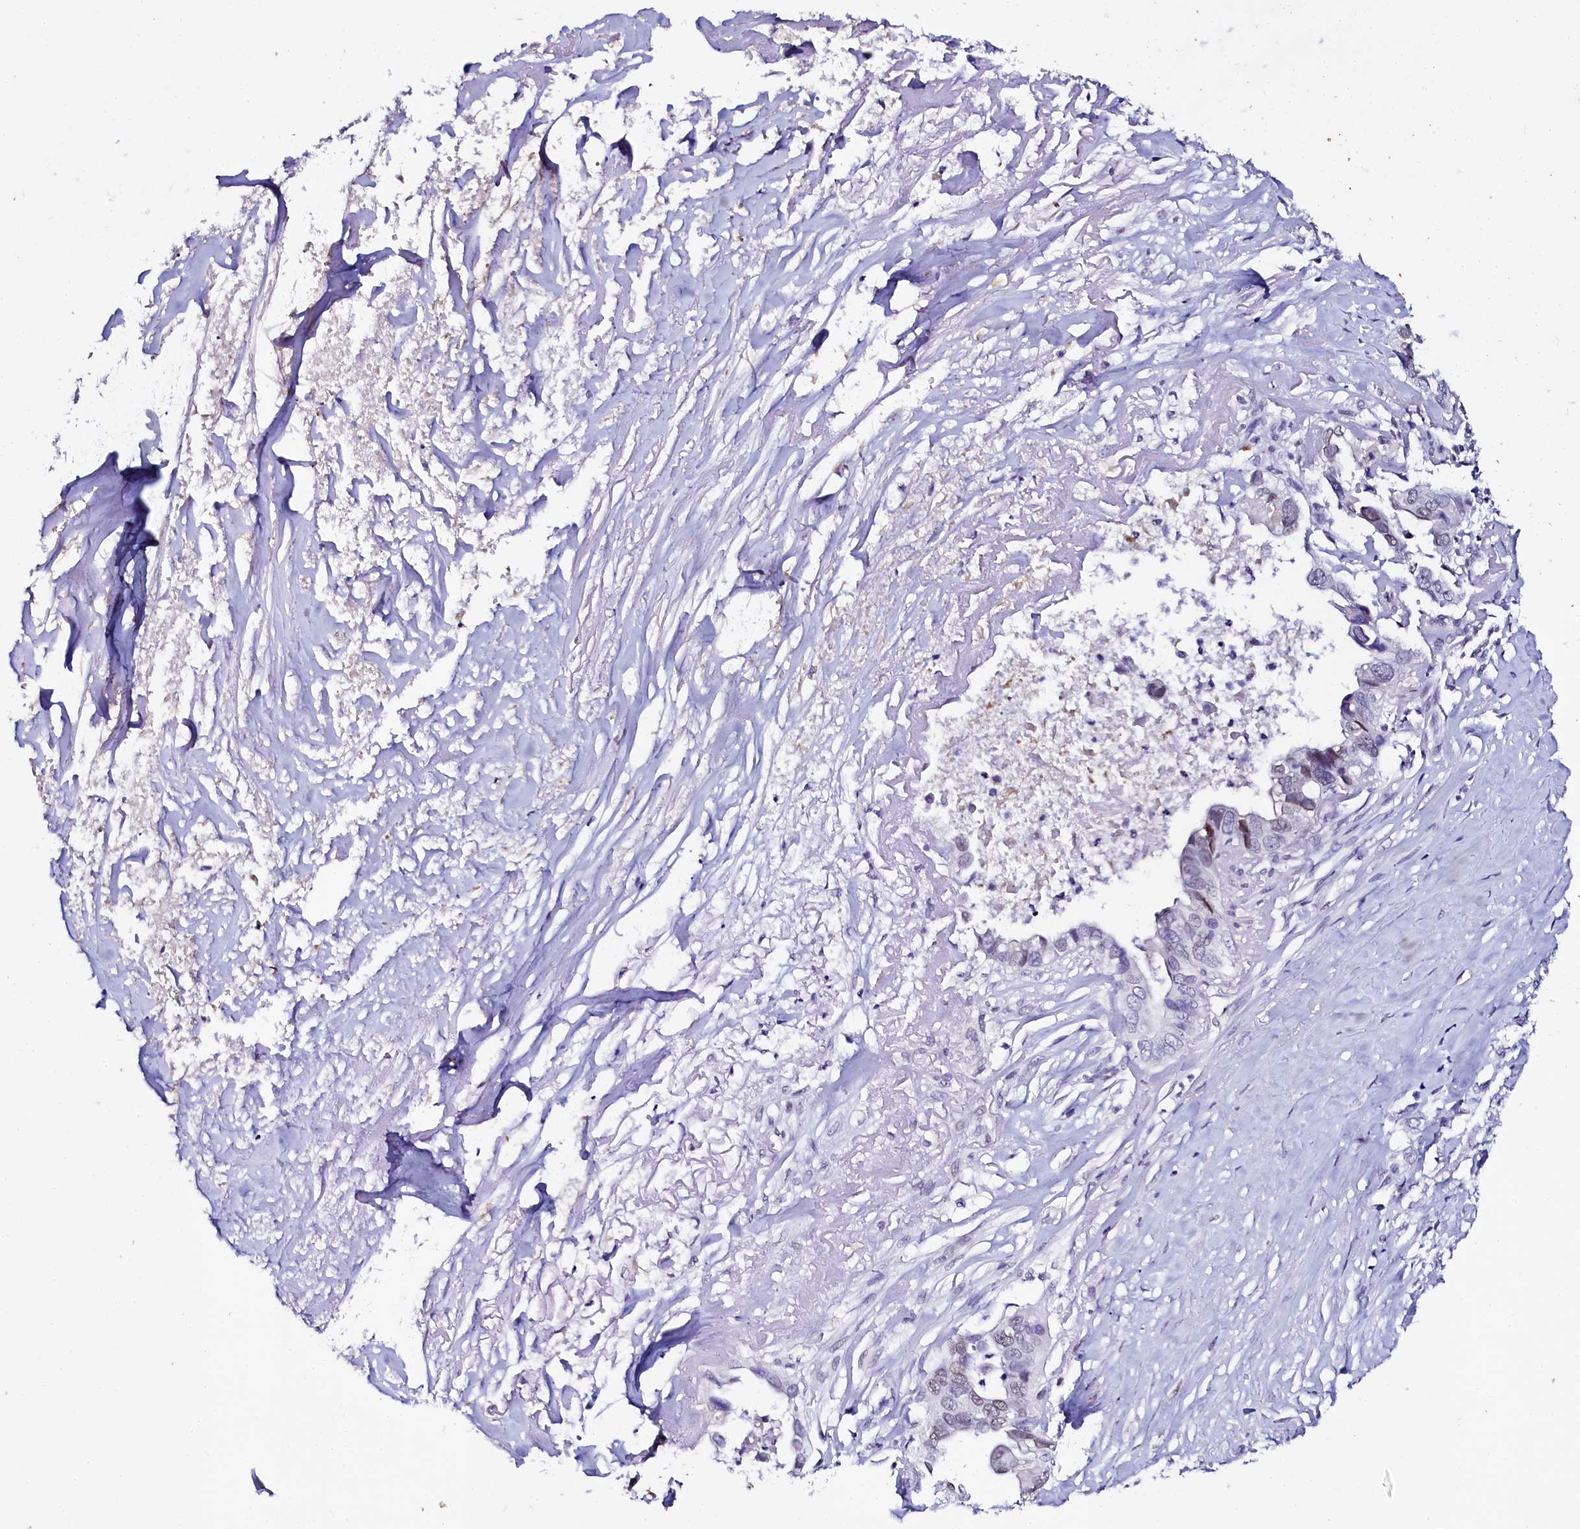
{"staining": {"intensity": "weak", "quantity": "<25%", "location": "nuclear"}, "tissue": "liver cancer", "cell_type": "Tumor cells", "image_type": "cancer", "snomed": [{"axis": "morphology", "description": "Cholangiocarcinoma"}, {"axis": "topography", "description": "Liver"}], "caption": "Tumor cells are negative for protein expression in human cholangiocarcinoma (liver).", "gene": "SORD", "patient": {"sex": "female", "age": 79}}